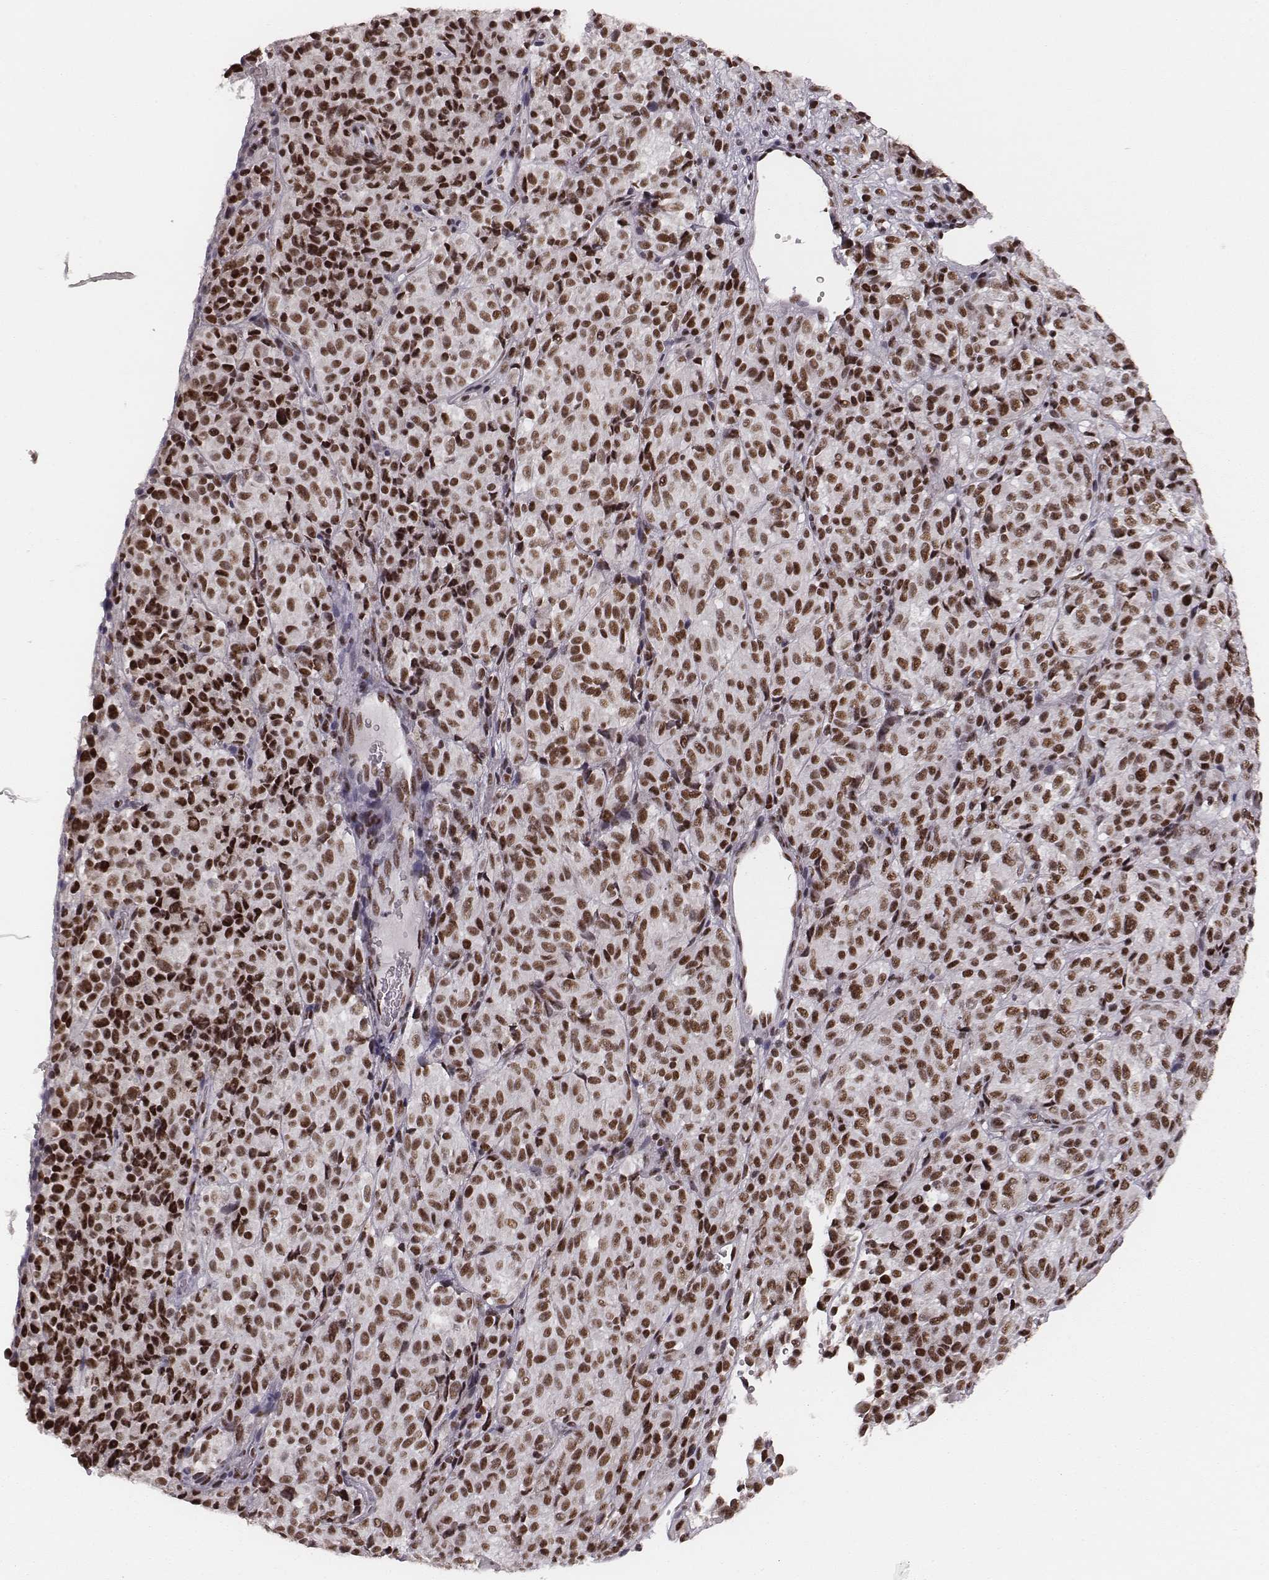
{"staining": {"intensity": "strong", "quantity": ">75%", "location": "nuclear"}, "tissue": "melanoma", "cell_type": "Tumor cells", "image_type": "cancer", "snomed": [{"axis": "morphology", "description": "Malignant melanoma, Metastatic site"}, {"axis": "topography", "description": "Brain"}], "caption": "A high-resolution histopathology image shows immunohistochemistry staining of malignant melanoma (metastatic site), which displays strong nuclear positivity in approximately >75% of tumor cells.", "gene": "LUC7L", "patient": {"sex": "female", "age": 56}}